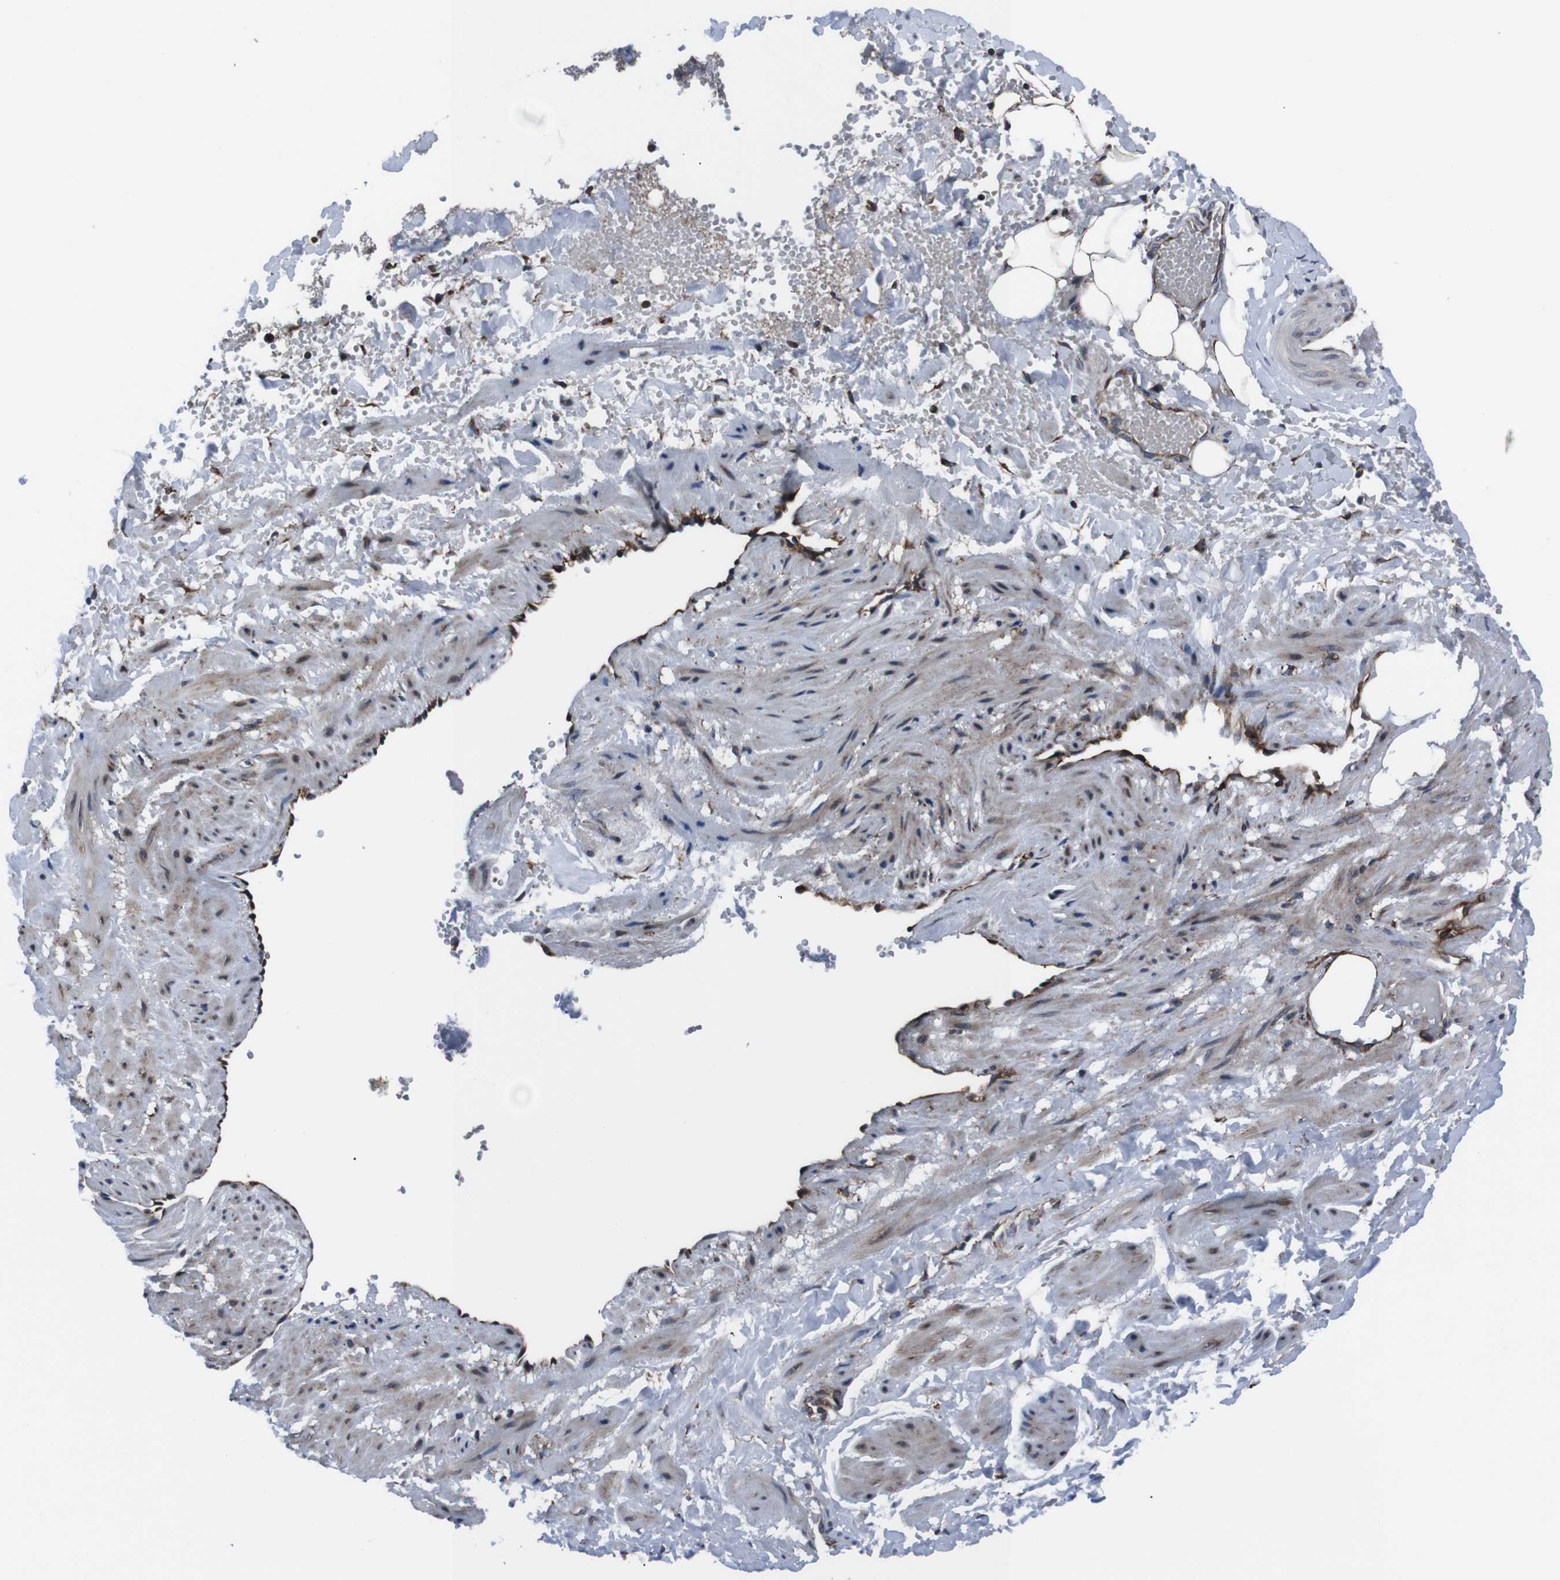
{"staining": {"intensity": "strong", "quantity": ">75%", "location": "cytoplasmic/membranous"}, "tissue": "adipose tissue", "cell_type": "Adipocytes", "image_type": "normal", "snomed": [{"axis": "morphology", "description": "Normal tissue, NOS"}, {"axis": "topography", "description": "Soft tissue"}, {"axis": "topography", "description": "Vascular tissue"}], "caption": "Immunohistochemical staining of normal human adipose tissue demonstrates high levels of strong cytoplasmic/membranous staining in approximately >75% of adipocytes.", "gene": "EIF4A2", "patient": {"sex": "female", "age": 35}}